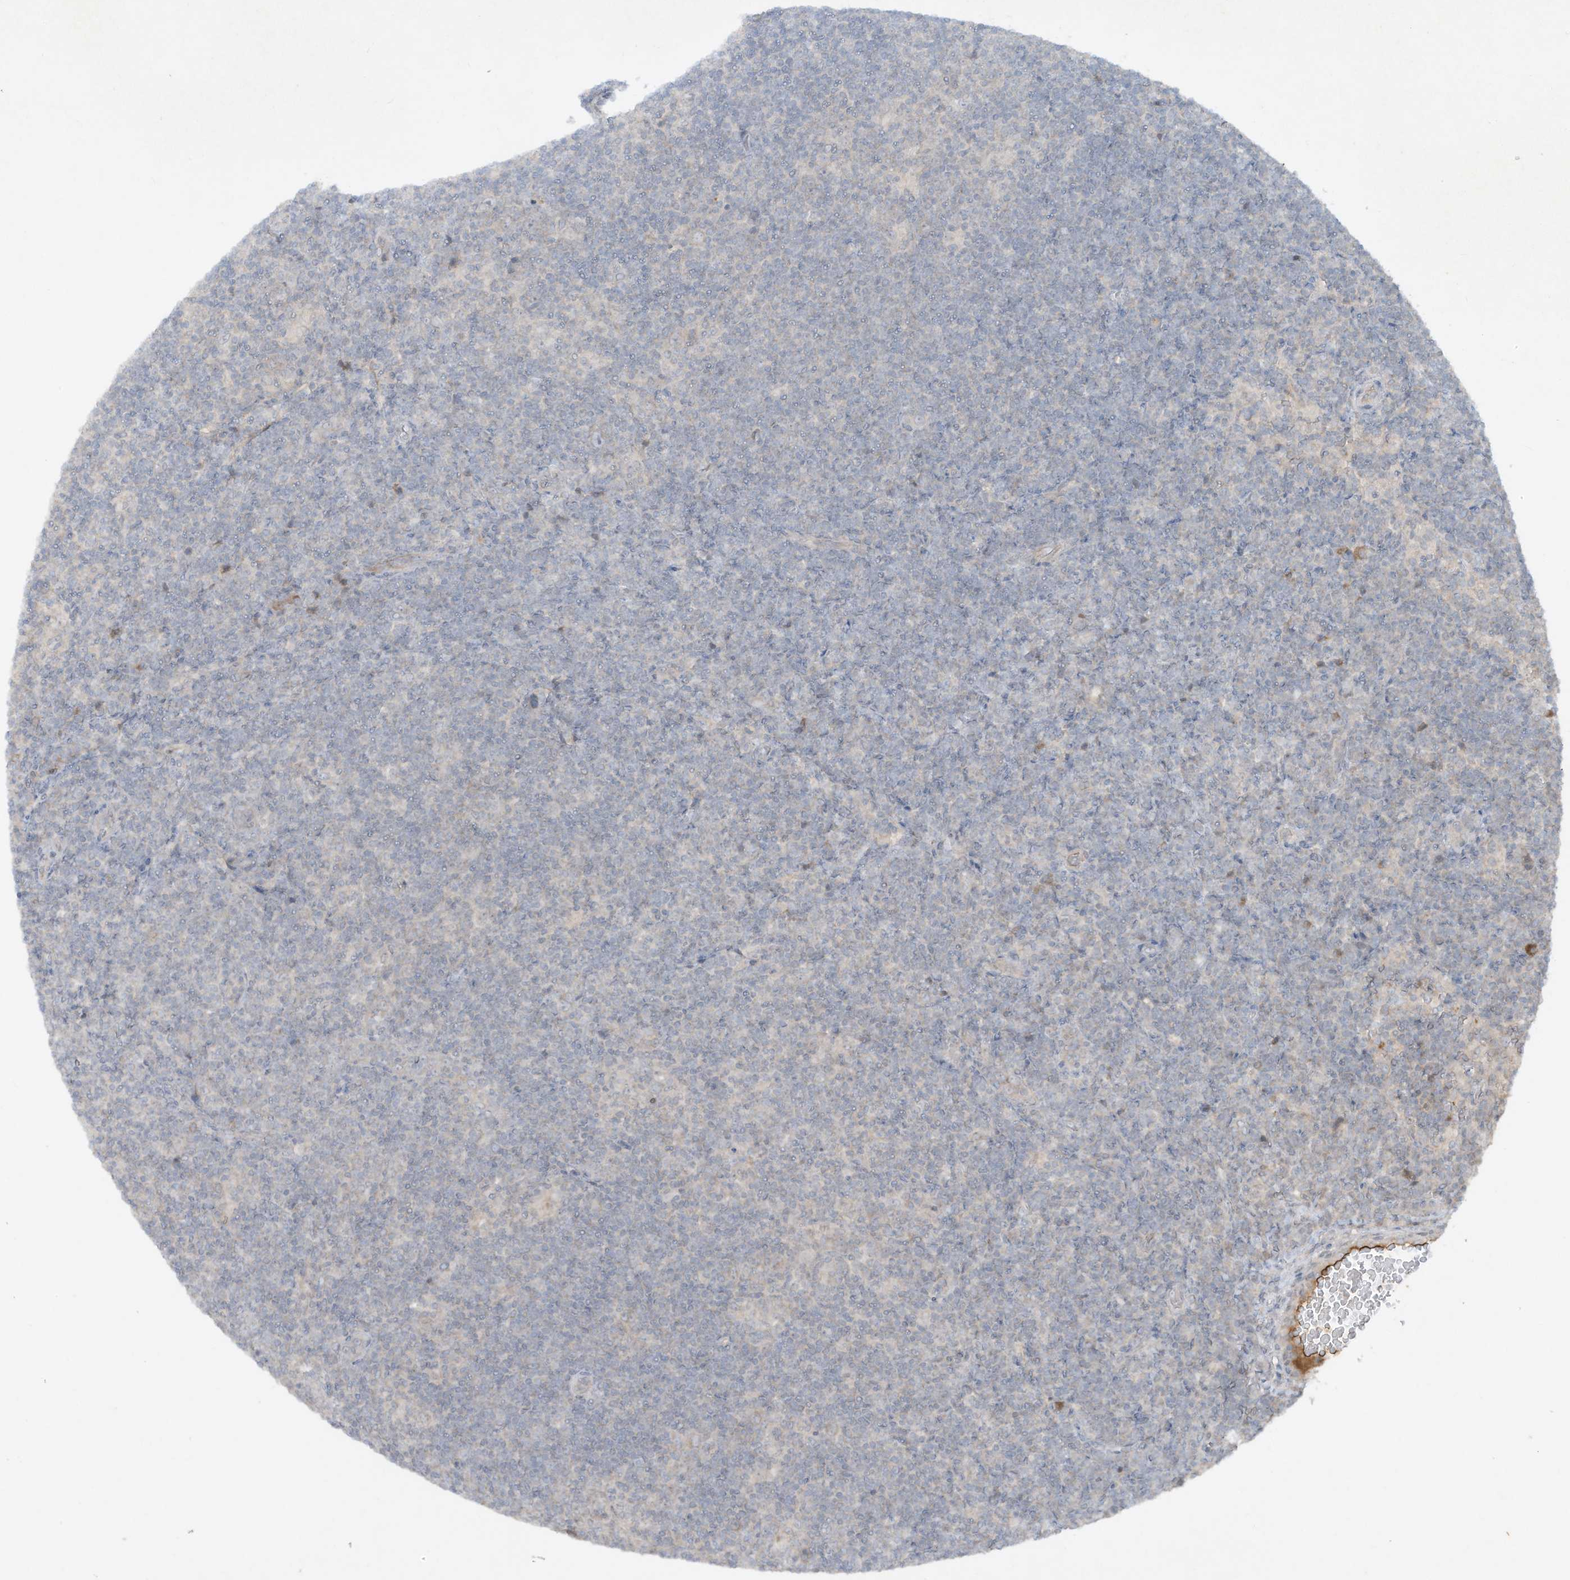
{"staining": {"intensity": "negative", "quantity": "none", "location": "none"}, "tissue": "lymphoma", "cell_type": "Tumor cells", "image_type": "cancer", "snomed": [{"axis": "morphology", "description": "Hodgkin's disease, NOS"}, {"axis": "topography", "description": "Lymph node"}], "caption": "The histopathology image displays no significant positivity in tumor cells of Hodgkin's disease.", "gene": "FETUB", "patient": {"sex": "female", "age": 57}}